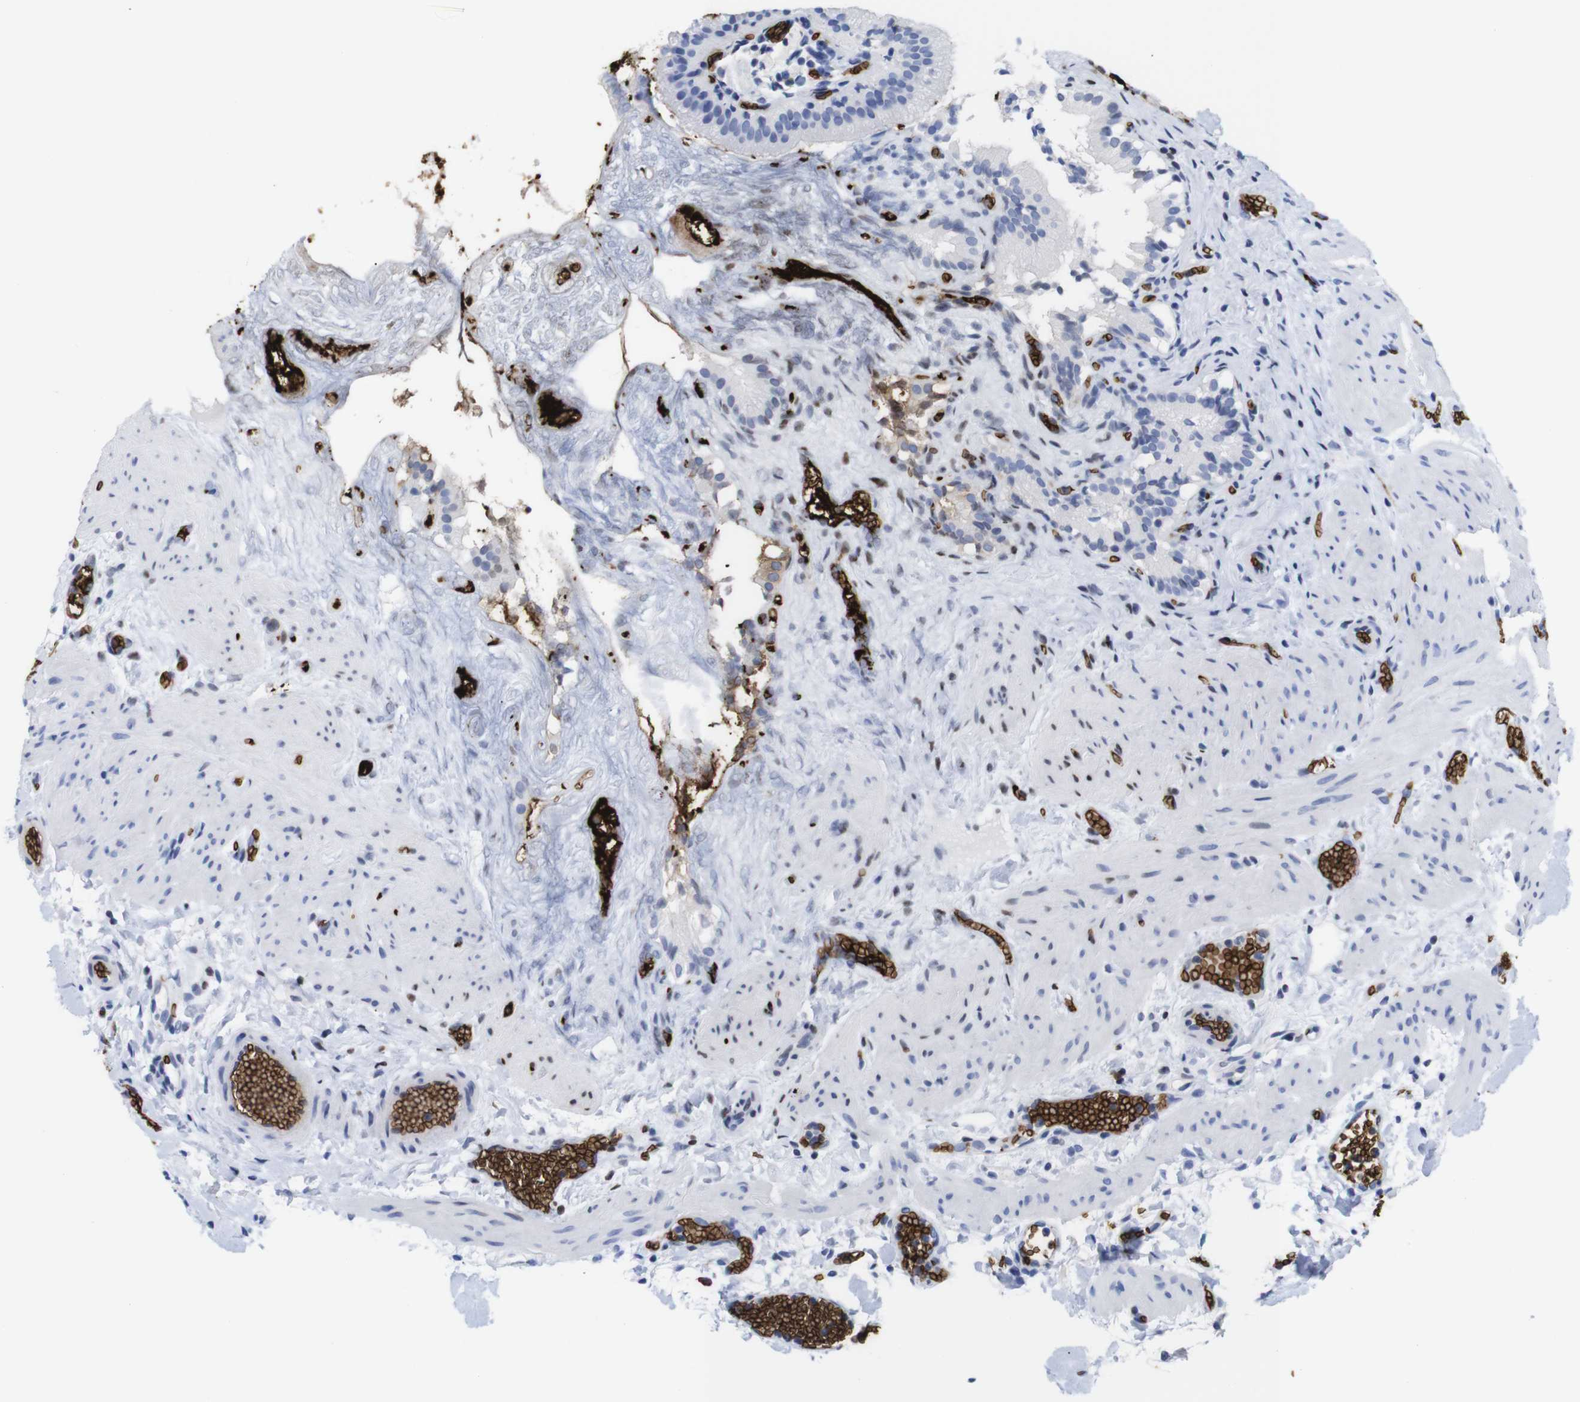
{"staining": {"intensity": "negative", "quantity": "none", "location": "none"}, "tissue": "gallbladder", "cell_type": "Glandular cells", "image_type": "normal", "snomed": [{"axis": "morphology", "description": "Normal tissue, NOS"}, {"axis": "topography", "description": "Gallbladder"}], "caption": "Glandular cells show no significant protein positivity in unremarkable gallbladder.", "gene": "S1PR2", "patient": {"sex": "female", "age": 26}}